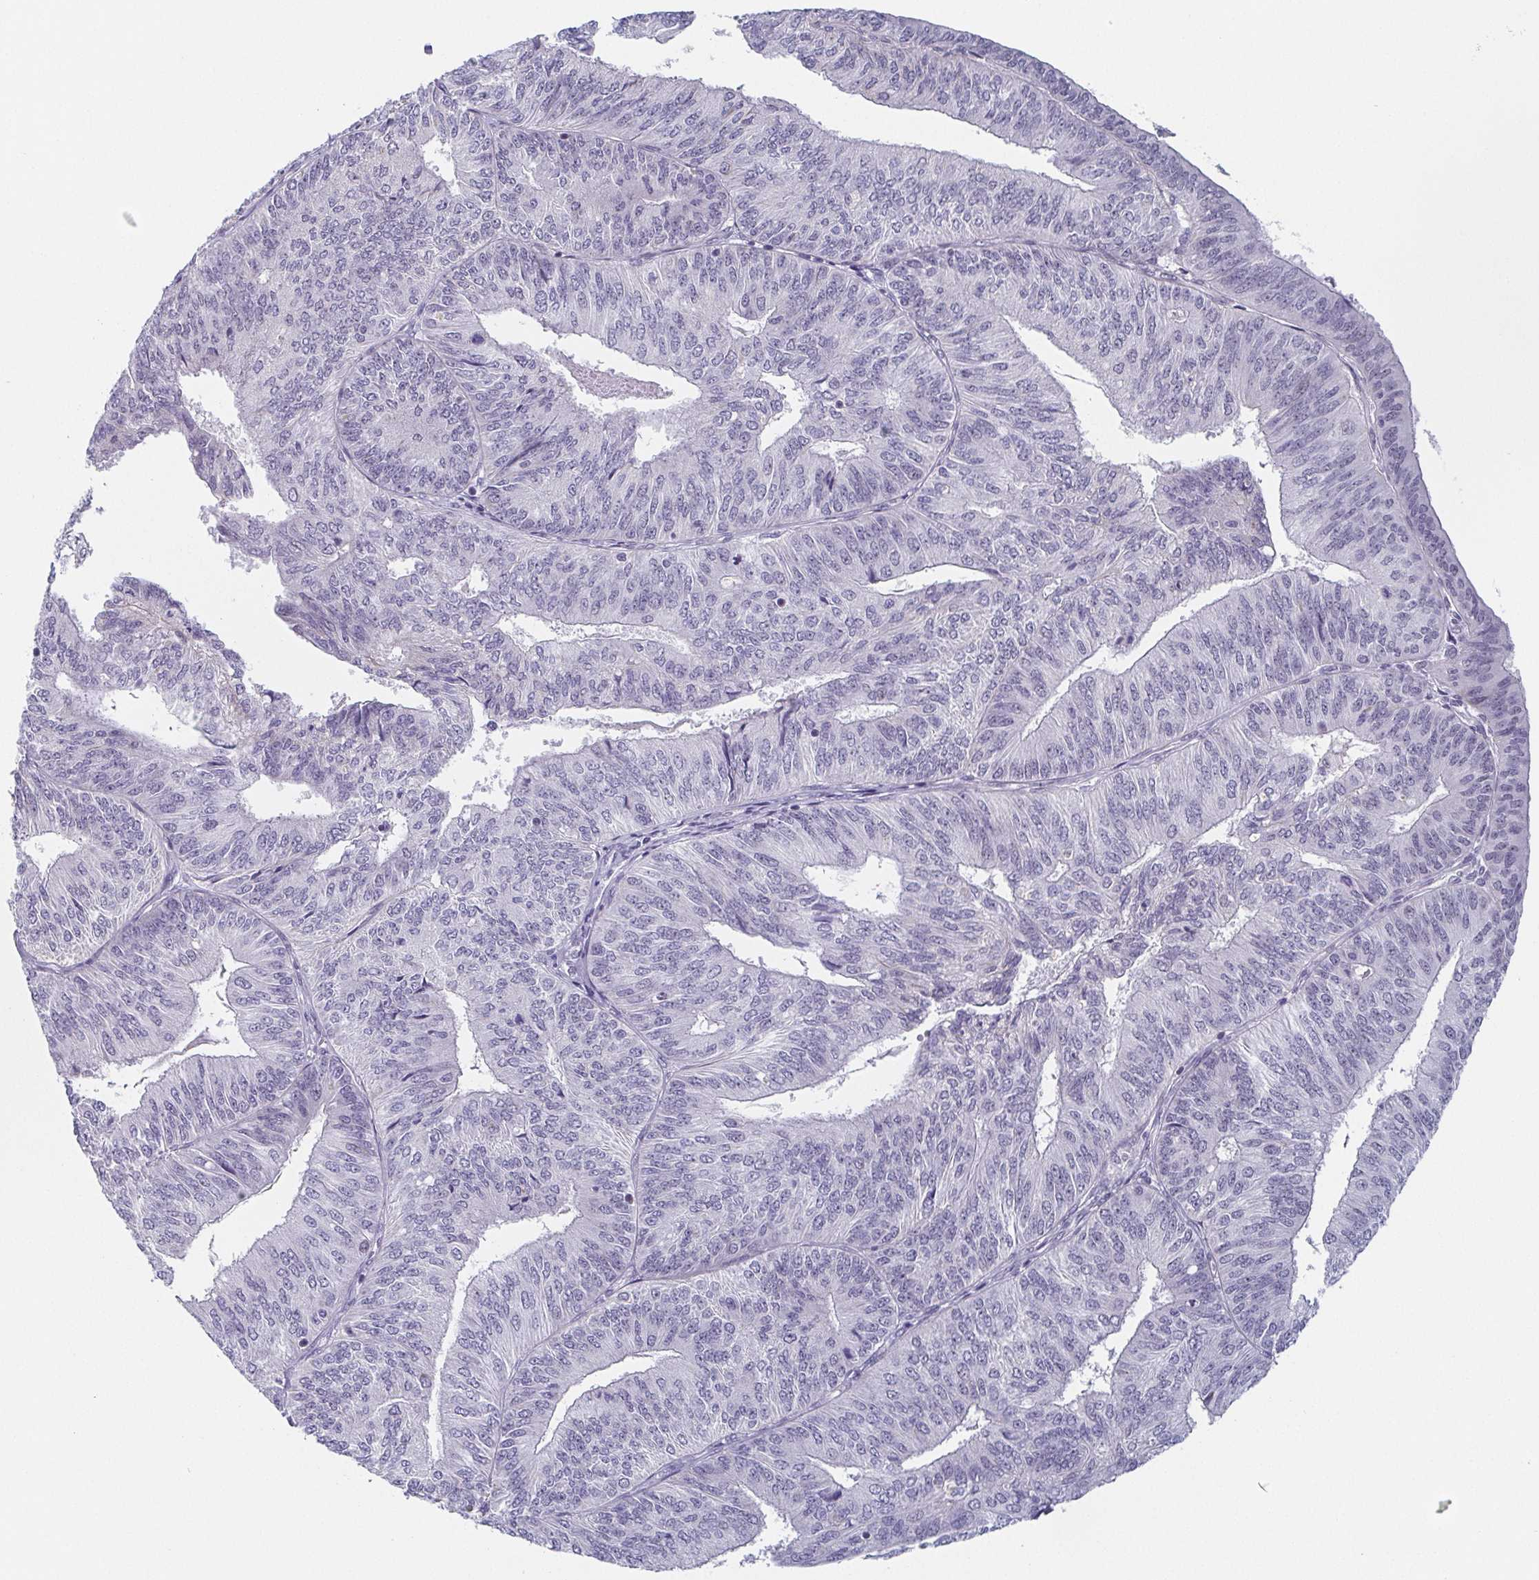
{"staining": {"intensity": "negative", "quantity": "none", "location": "none"}, "tissue": "endometrial cancer", "cell_type": "Tumor cells", "image_type": "cancer", "snomed": [{"axis": "morphology", "description": "Adenocarcinoma, NOS"}, {"axis": "topography", "description": "Endometrium"}], "caption": "Protein analysis of adenocarcinoma (endometrial) demonstrates no significant expression in tumor cells. (Stains: DAB immunohistochemistry with hematoxylin counter stain, Microscopy: brightfield microscopy at high magnification).", "gene": "EXOSC7", "patient": {"sex": "female", "age": 58}}